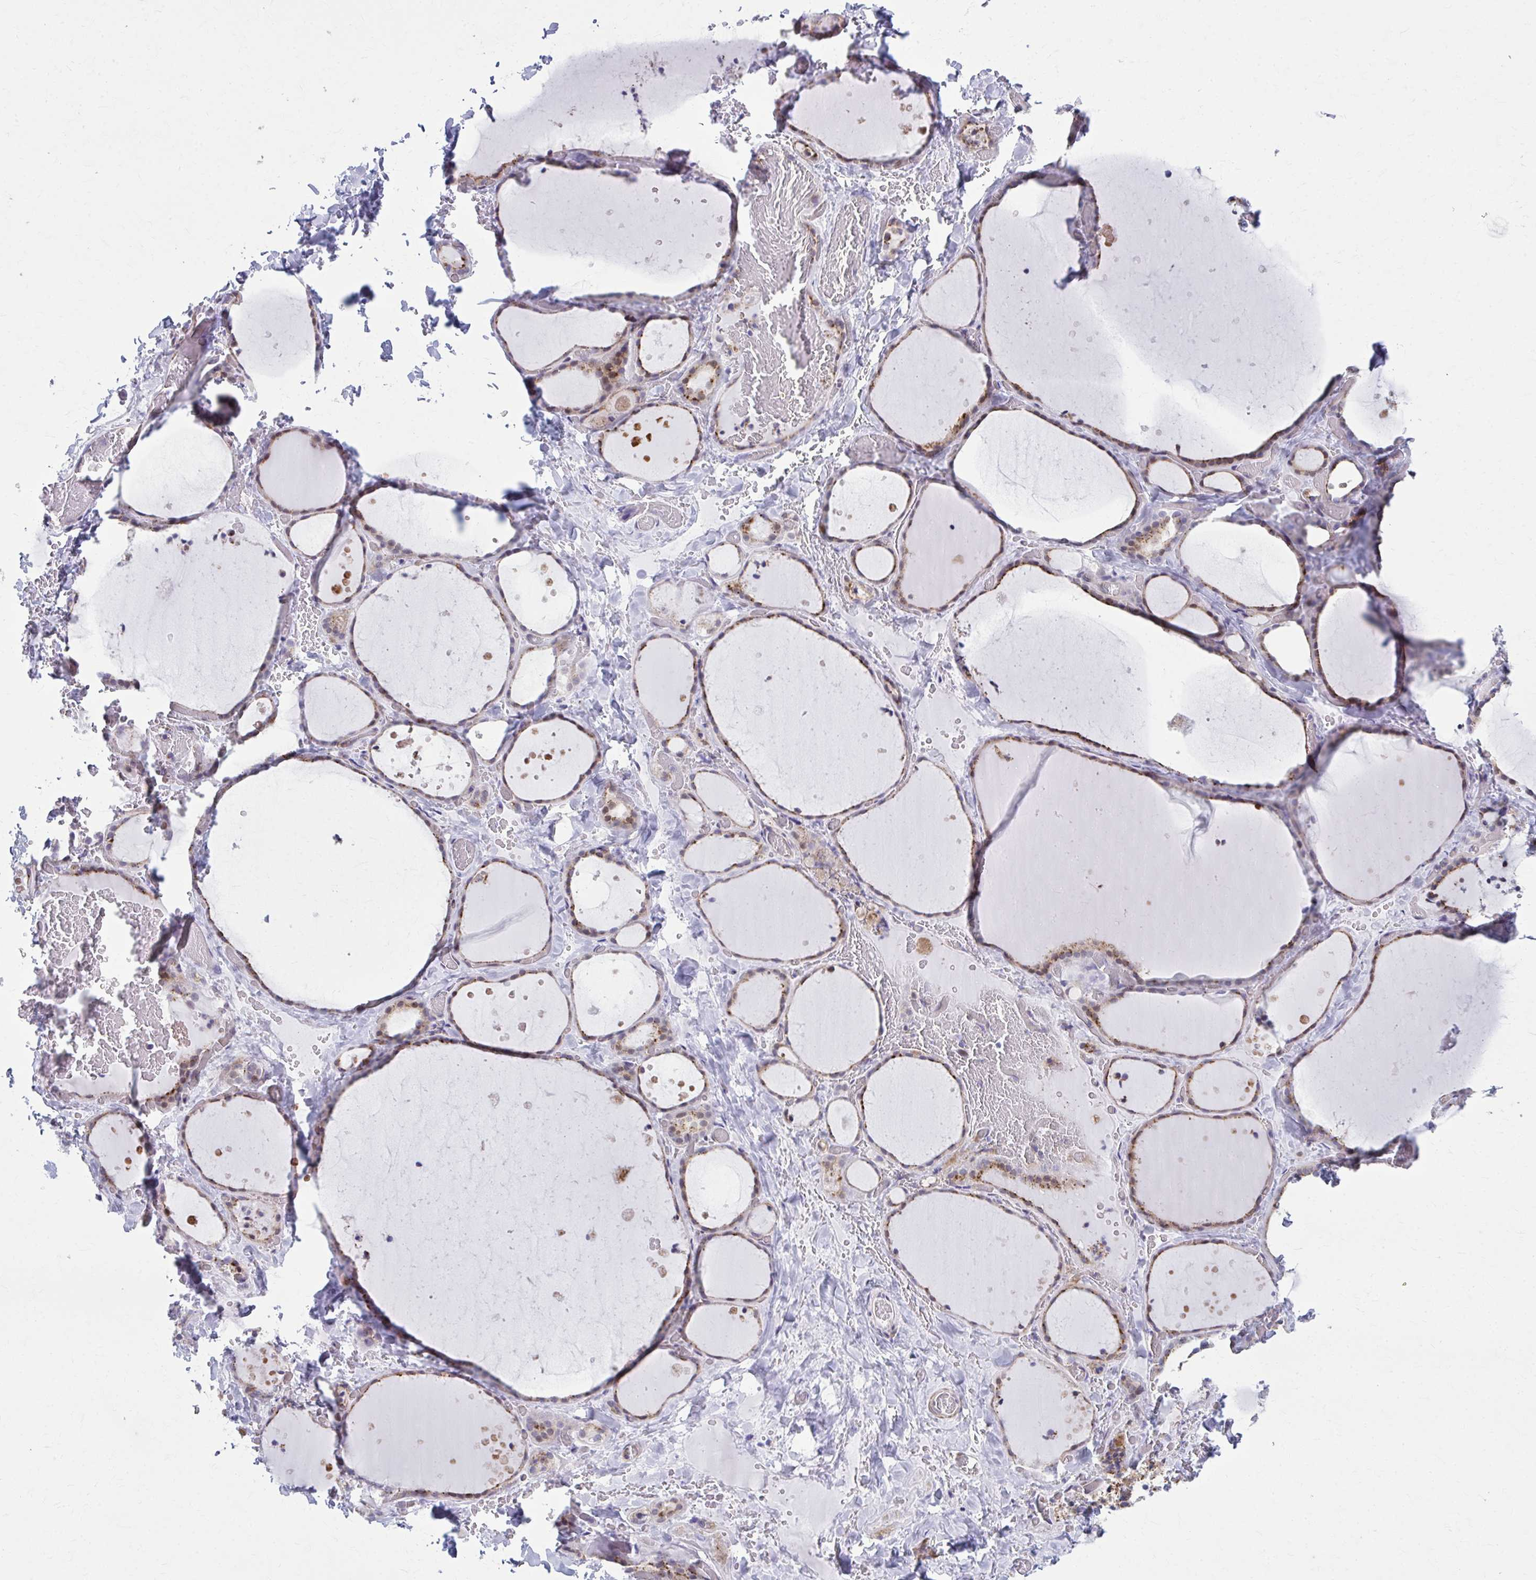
{"staining": {"intensity": "moderate", "quantity": ">75%", "location": "cytoplasmic/membranous,nuclear"}, "tissue": "thyroid gland", "cell_type": "Glandular cells", "image_type": "normal", "snomed": [{"axis": "morphology", "description": "Normal tissue, NOS"}, {"axis": "topography", "description": "Thyroid gland"}], "caption": "Immunohistochemical staining of benign human thyroid gland reveals >75% levels of moderate cytoplasmic/membranous,nuclear protein positivity in about >75% of glandular cells. (Stains: DAB (3,3'-diaminobenzidine) in brown, nuclei in blue, Microscopy: brightfield microscopy at high magnification).", "gene": "LRRC4B", "patient": {"sex": "female", "age": 36}}